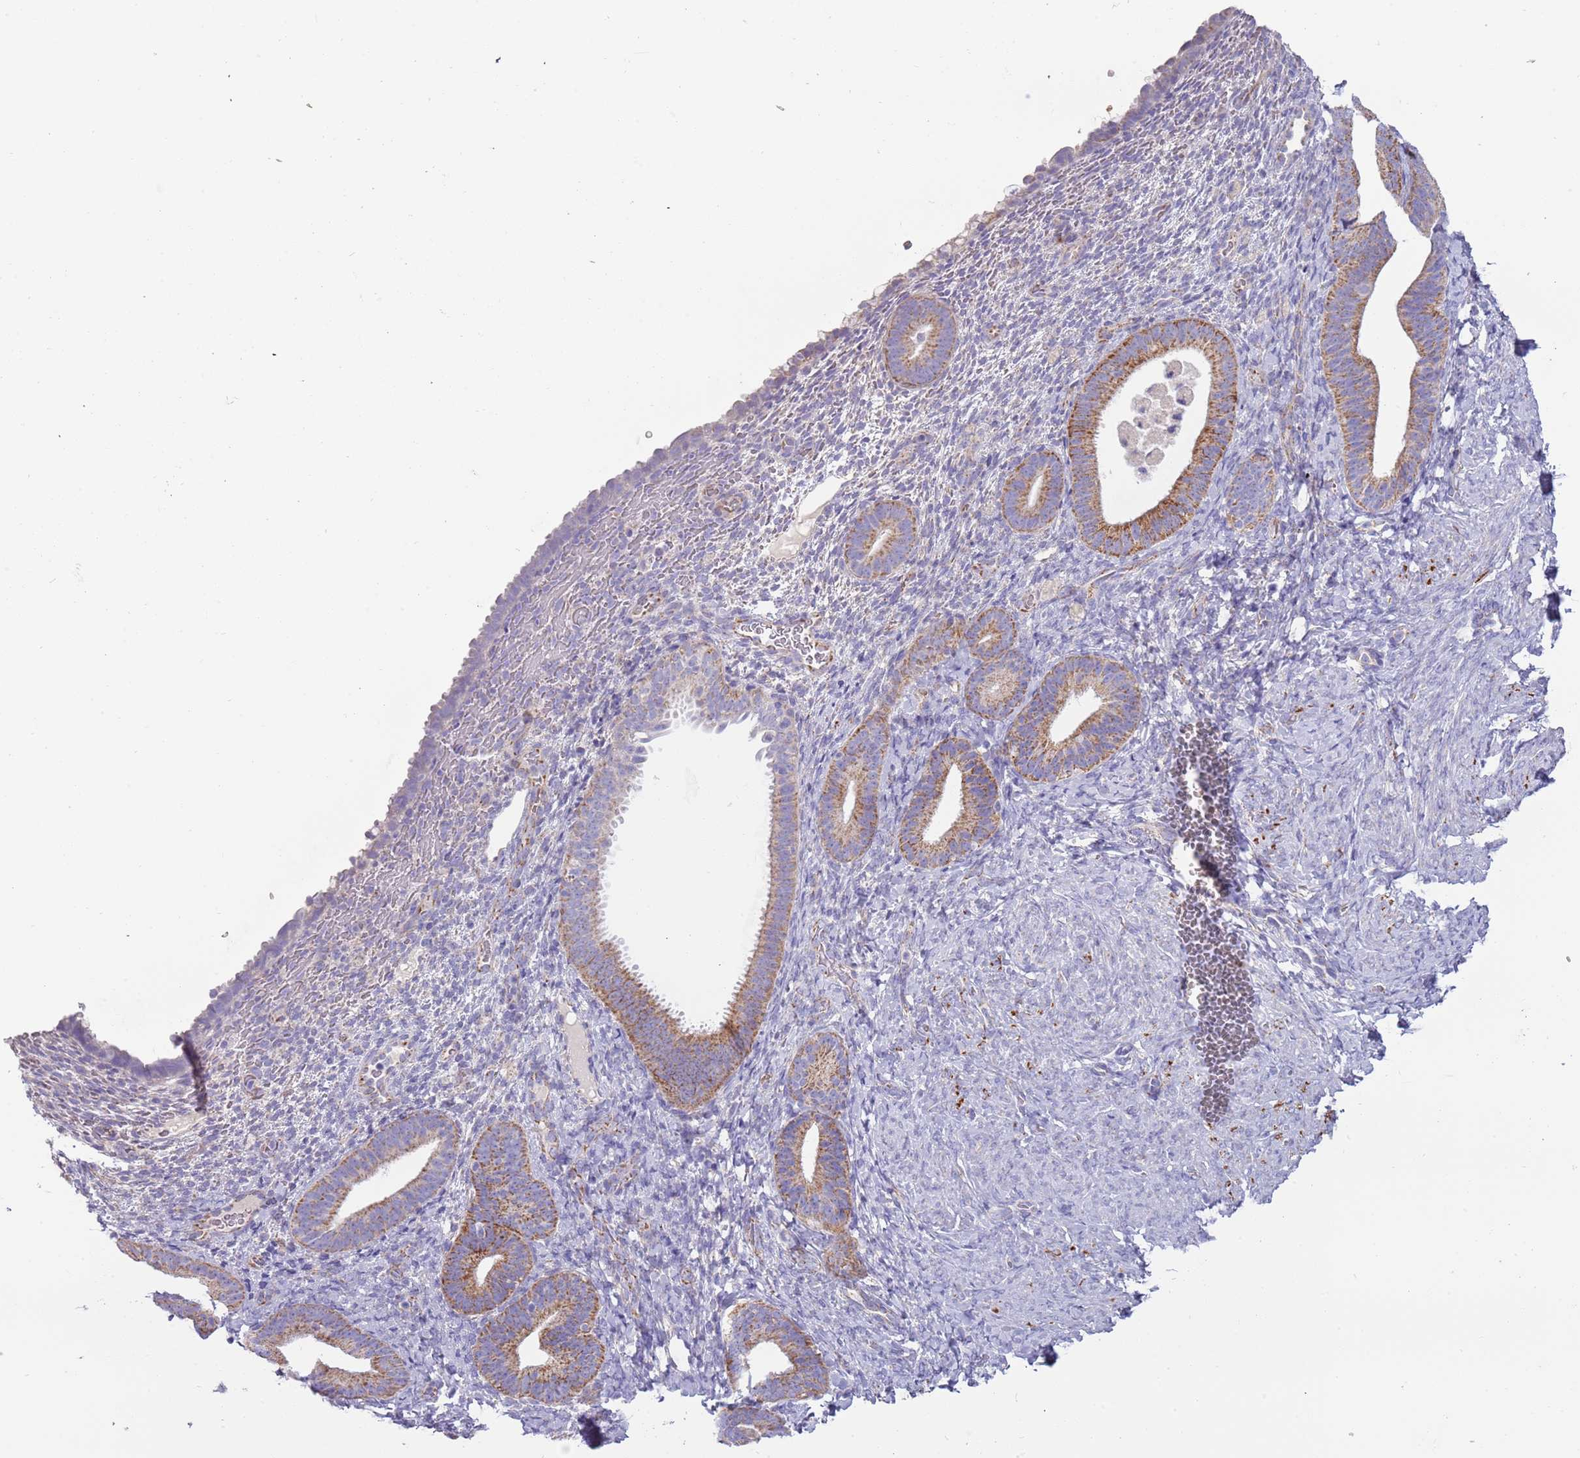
{"staining": {"intensity": "negative", "quantity": "none", "location": "none"}, "tissue": "endometrium", "cell_type": "Cells in endometrial stroma", "image_type": "normal", "snomed": [{"axis": "morphology", "description": "Normal tissue, NOS"}, {"axis": "topography", "description": "Endometrium"}], "caption": "IHC of benign endometrium exhibits no staining in cells in endometrial stroma.", "gene": "RNF222", "patient": {"sex": "female", "age": 65}}